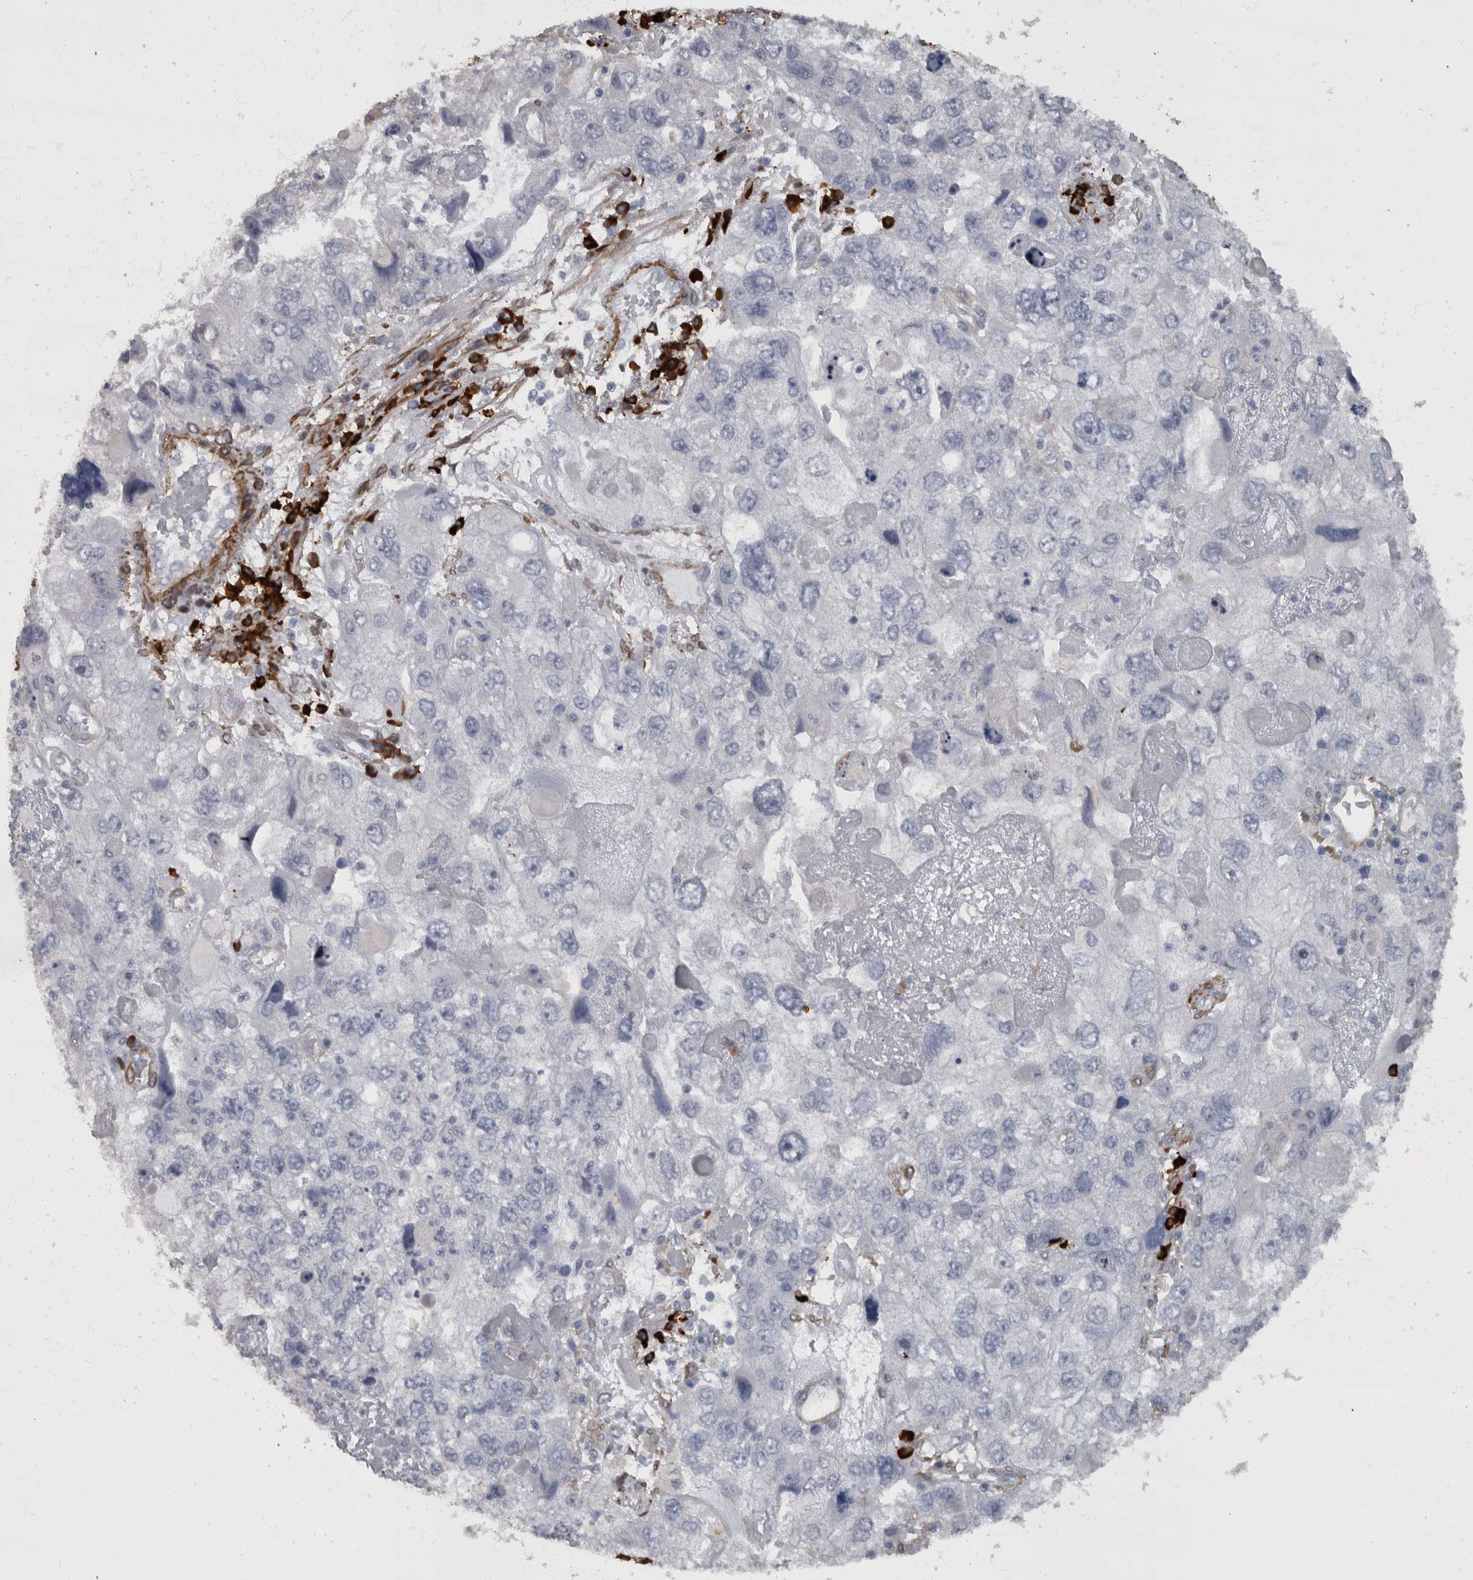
{"staining": {"intensity": "negative", "quantity": "none", "location": "none"}, "tissue": "endometrial cancer", "cell_type": "Tumor cells", "image_type": "cancer", "snomed": [{"axis": "morphology", "description": "Adenocarcinoma, NOS"}, {"axis": "topography", "description": "Endometrium"}], "caption": "Tumor cells are negative for protein expression in human endometrial adenocarcinoma. Brightfield microscopy of immunohistochemistry (IHC) stained with DAB (brown) and hematoxylin (blue), captured at high magnification.", "gene": "MASTL", "patient": {"sex": "female", "age": 49}}